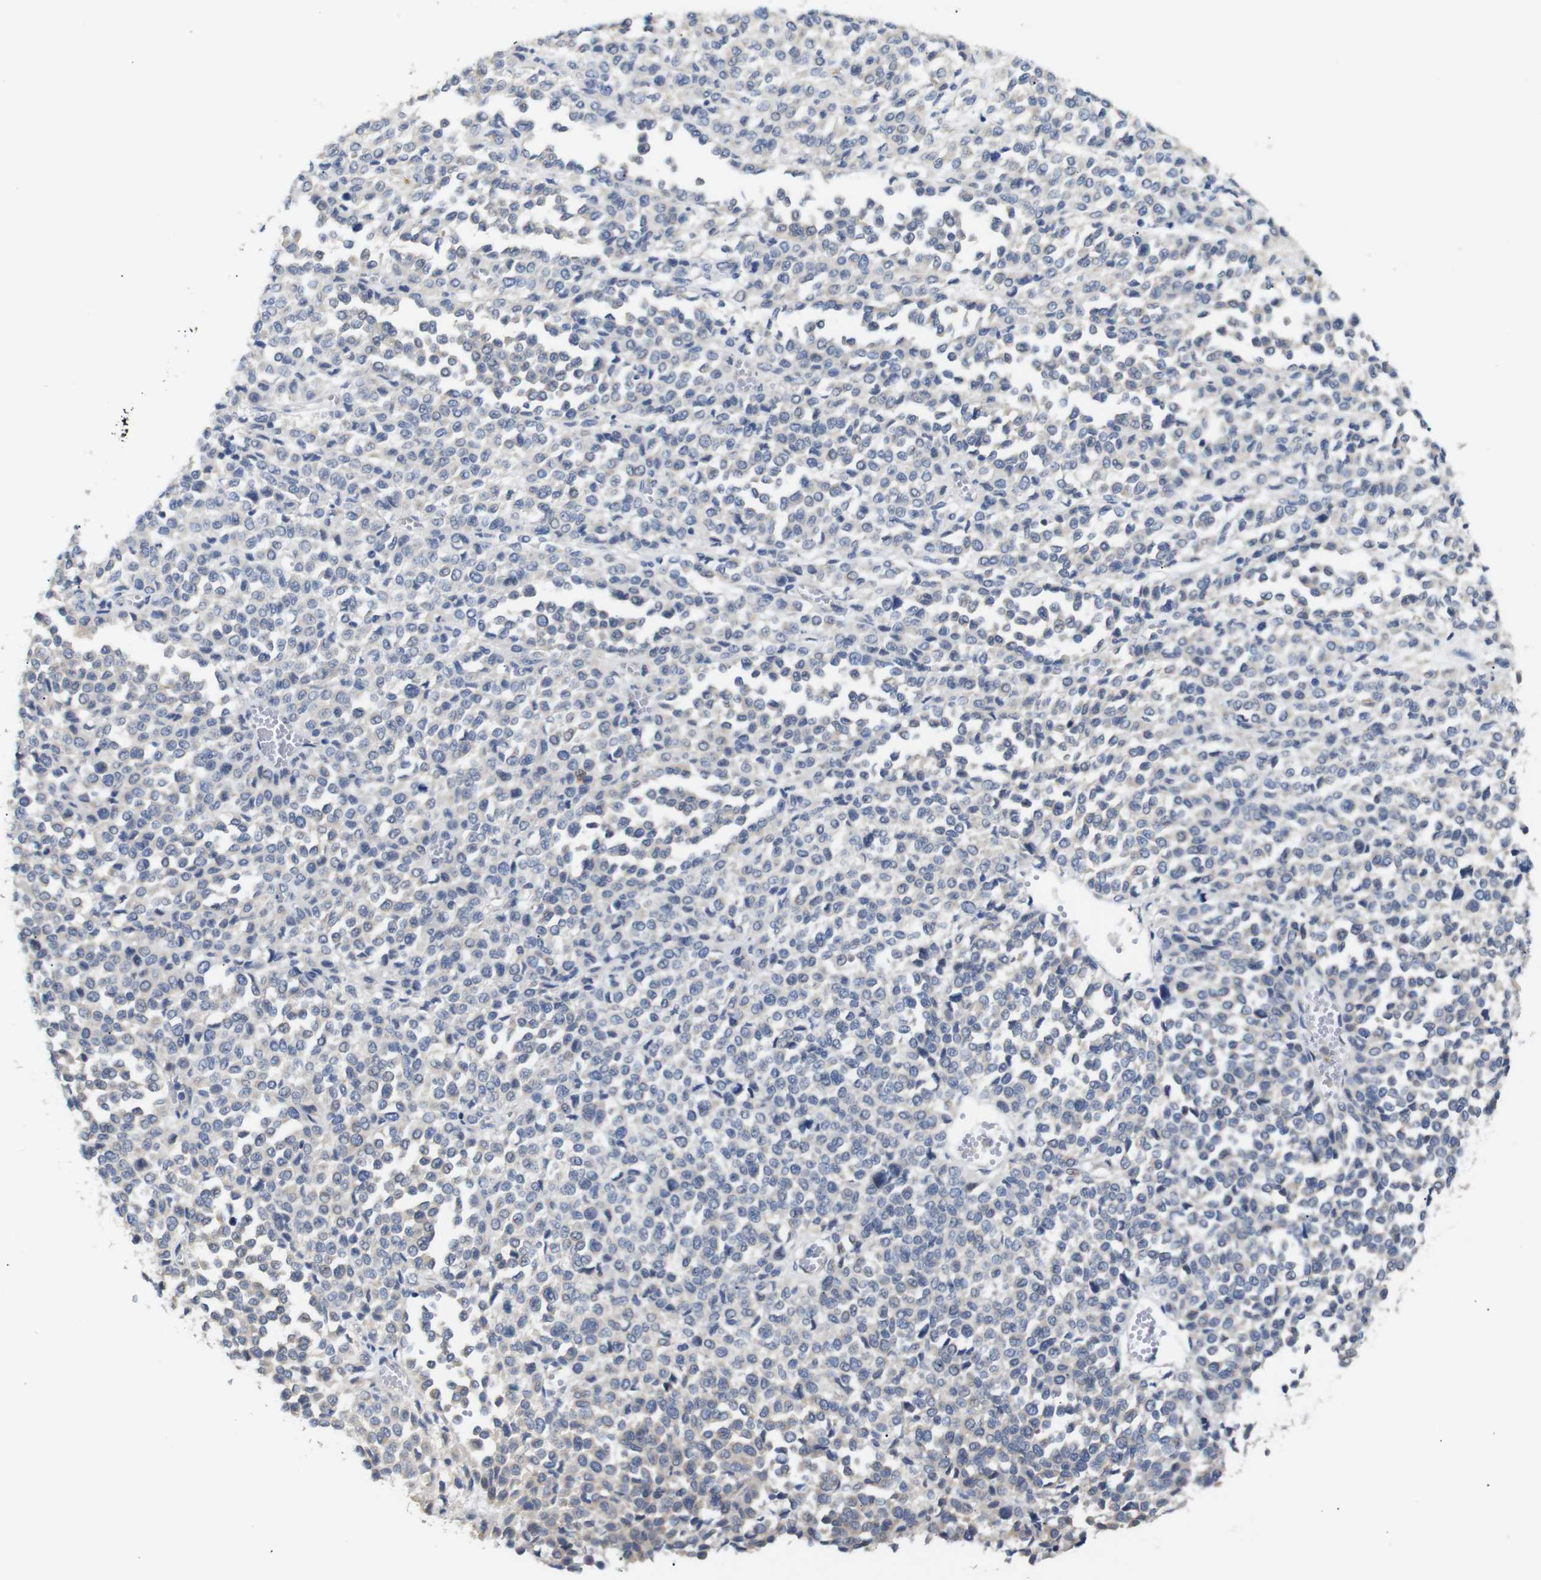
{"staining": {"intensity": "weak", "quantity": "25%-75%", "location": "cytoplasmic/membranous"}, "tissue": "melanoma", "cell_type": "Tumor cells", "image_type": "cancer", "snomed": [{"axis": "morphology", "description": "Malignant melanoma, Metastatic site"}, {"axis": "topography", "description": "Pancreas"}], "caption": "Malignant melanoma (metastatic site) stained with IHC displays weak cytoplasmic/membranous expression in approximately 25%-75% of tumor cells.", "gene": "ALOX15", "patient": {"sex": "female", "age": 30}}